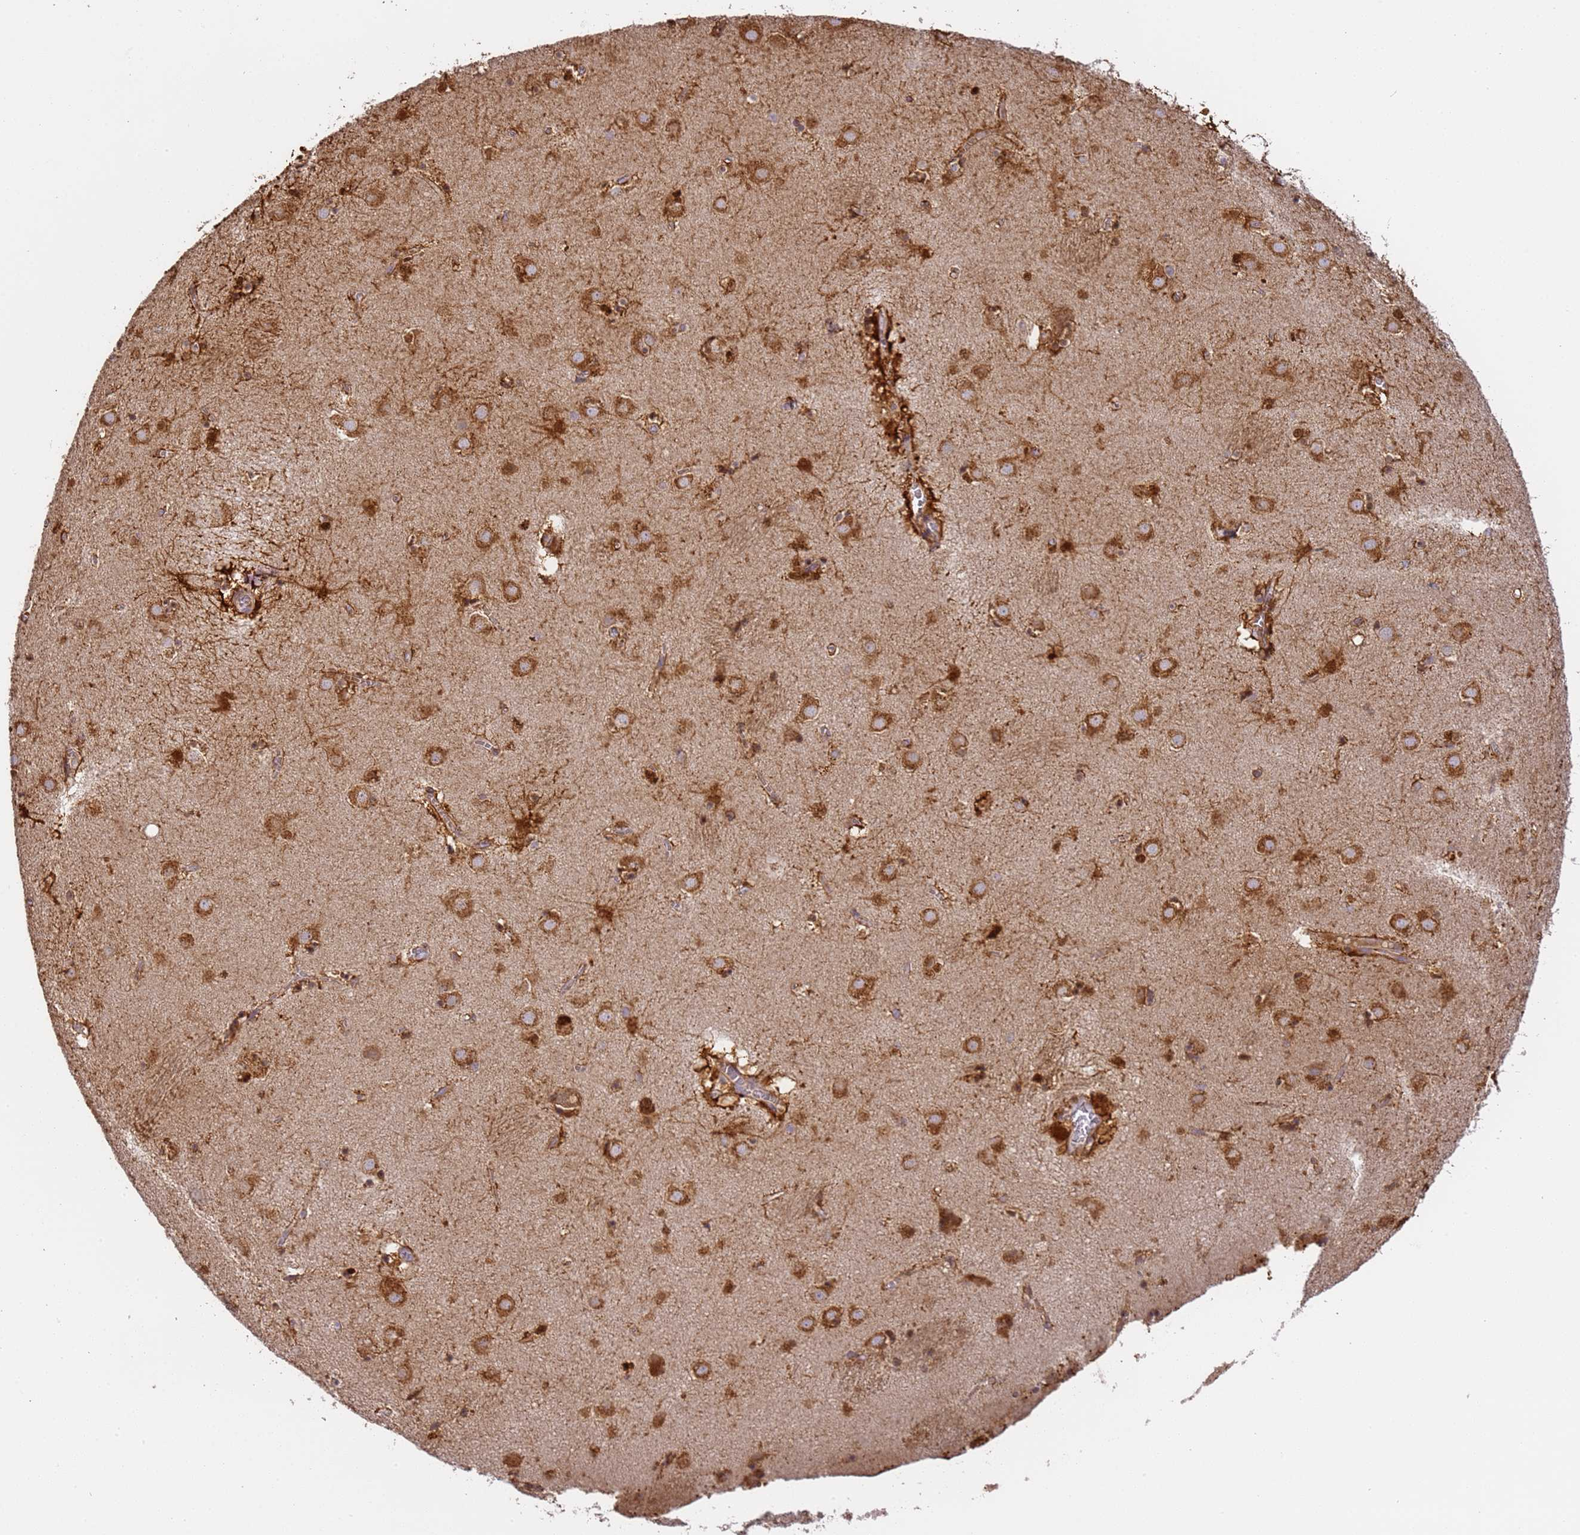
{"staining": {"intensity": "strong", "quantity": "25%-75%", "location": "cytoplasmic/membranous"}, "tissue": "caudate", "cell_type": "Glial cells", "image_type": "normal", "snomed": [{"axis": "morphology", "description": "Normal tissue, NOS"}, {"axis": "topography", "description": "Lateral ventricle wall"}], "caption": "Glial cells reveal high levels of strong cytoplasmic/membranous positivity in about 25%-75% of cells in unremarkable caudate.", "gene": "M6PR", "patient": {"sex": "male", "age": 70}}